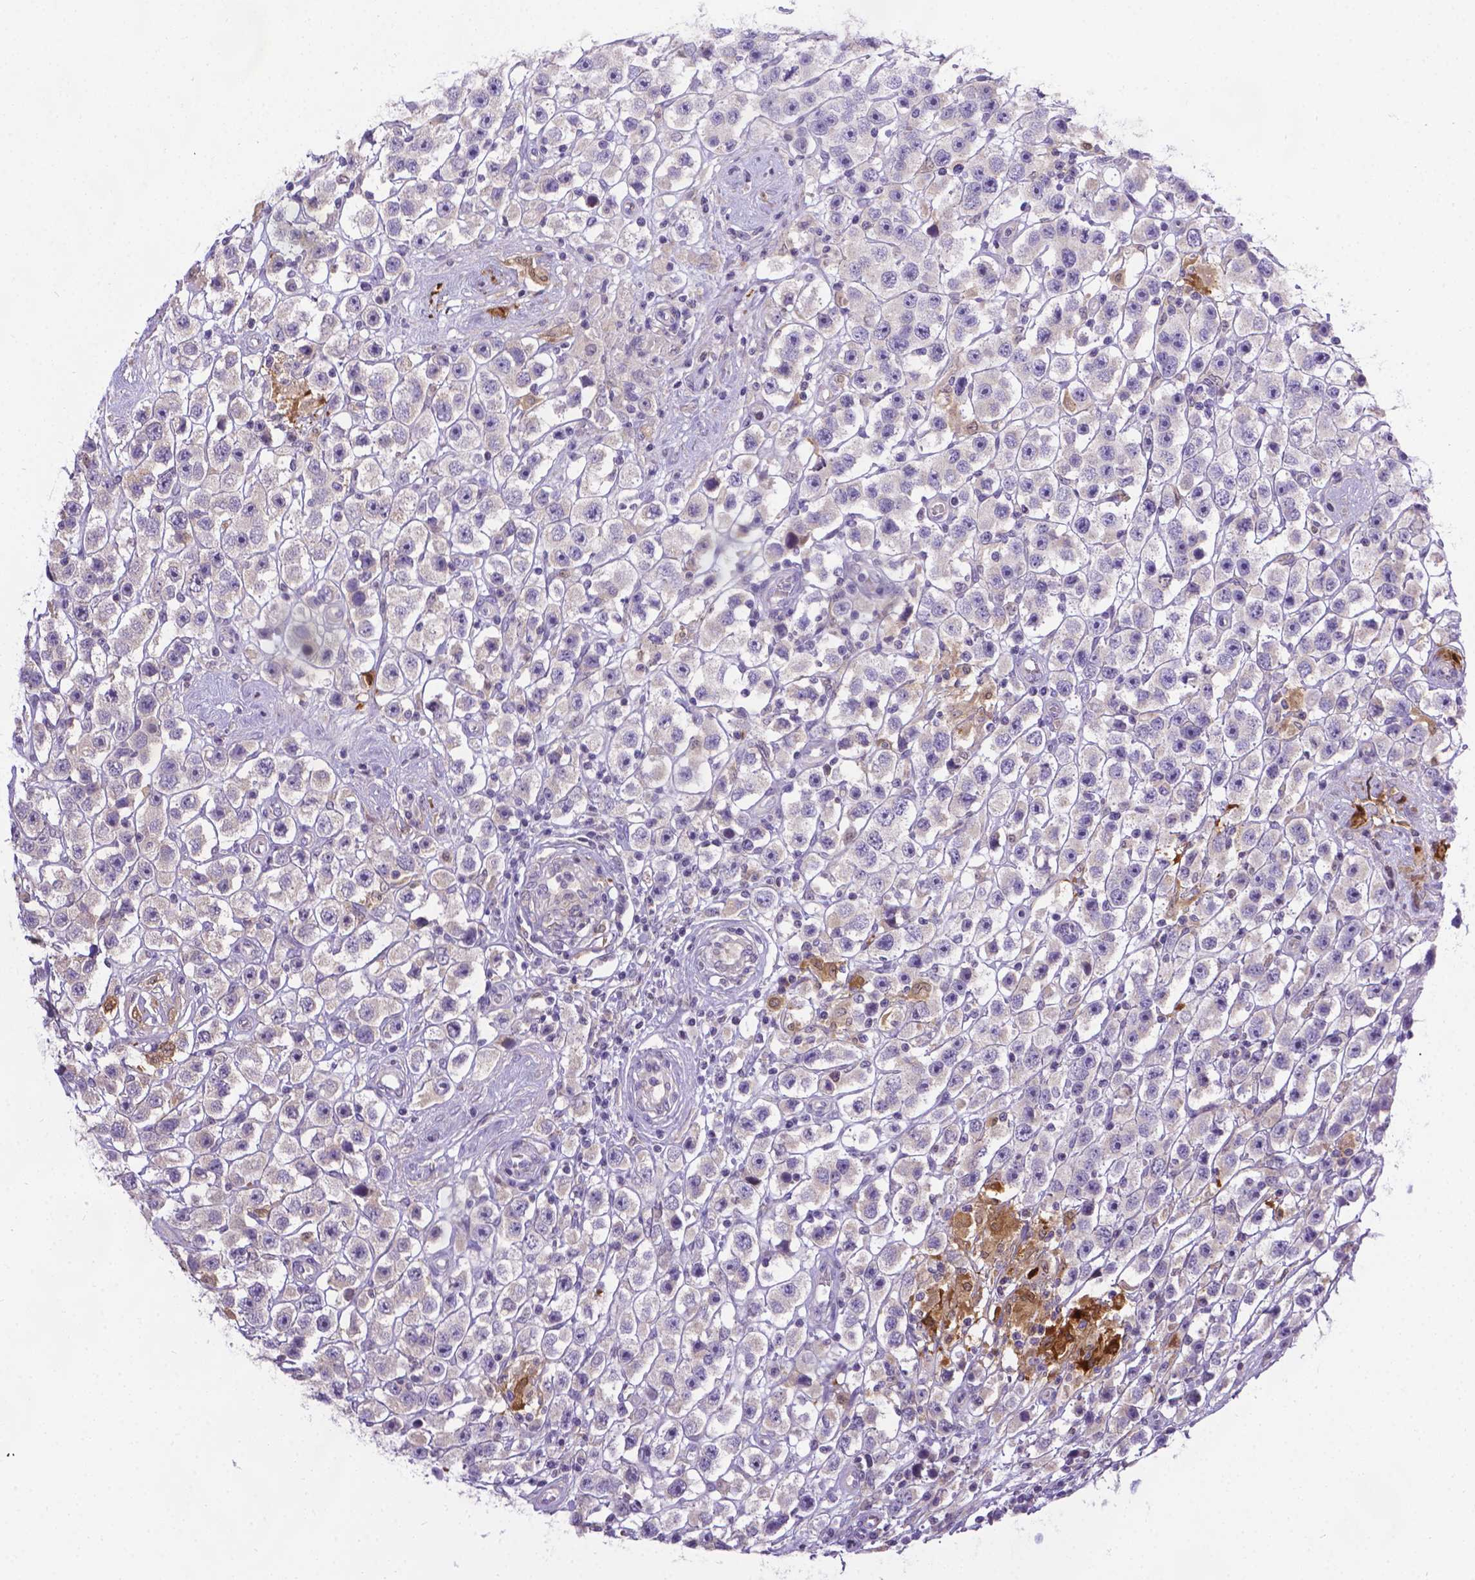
{"staining": {"intensity": "negative", "quantity": "none", "location": "none"}, "tissue": "testis cancer", "cell_type": "Tumor cells", "image_type": "cancer", "snomed": [{"axis": "morphology", "description": "Seminoma, NOS"}, {"axis": "topography", "description": "Testis"}], "caption": "Immunohistochemical staining of human seminoma (testis) shows no significant staining in tumor cells.", "gene": "TM4SF18", "patient": {"sex": "male", "age": 45}}